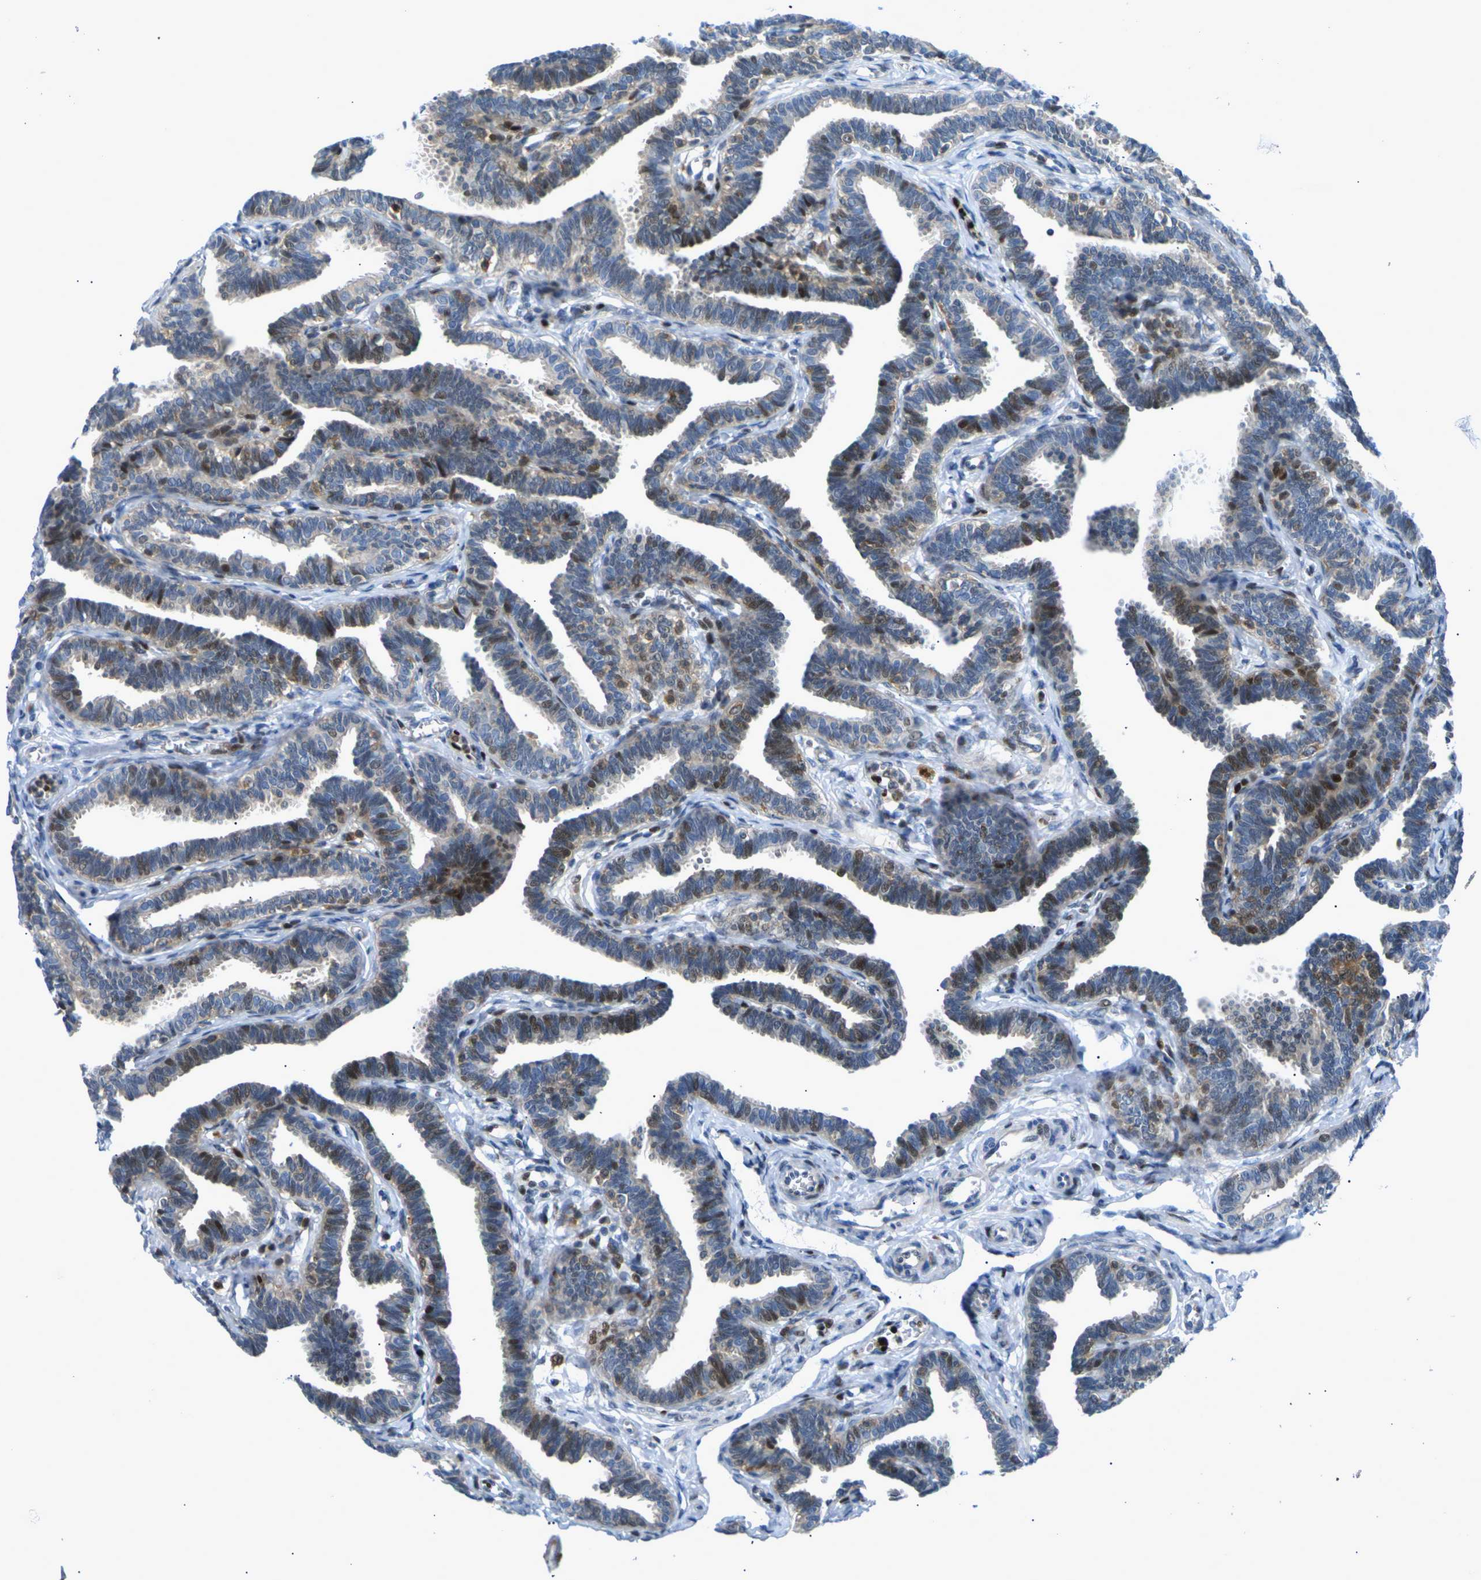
{"staining": {"intensity": "moderate", "quantity": "<25%", "location": "nuclear"}, "tissue": "fallopian tube", "cell_type": "Glandular cells", "image_type": "normal", "snomed": [{"axis": "morphology", "description": "Normal tissue, NOS"}, {"axis": "topography", "description": "Fallopian tube"}, {"axis": "topography", "description": "Ovary"}], "caption": "Protein analysis of benign fallopian tube shows moderate nuclear expression in approximately <25% of glandular cells. (brown staining indicates protein expression, while blue staining denotes nuclei).", "gene": "RPS6KA3", "patient": {"sex": "female", "age": 23}}